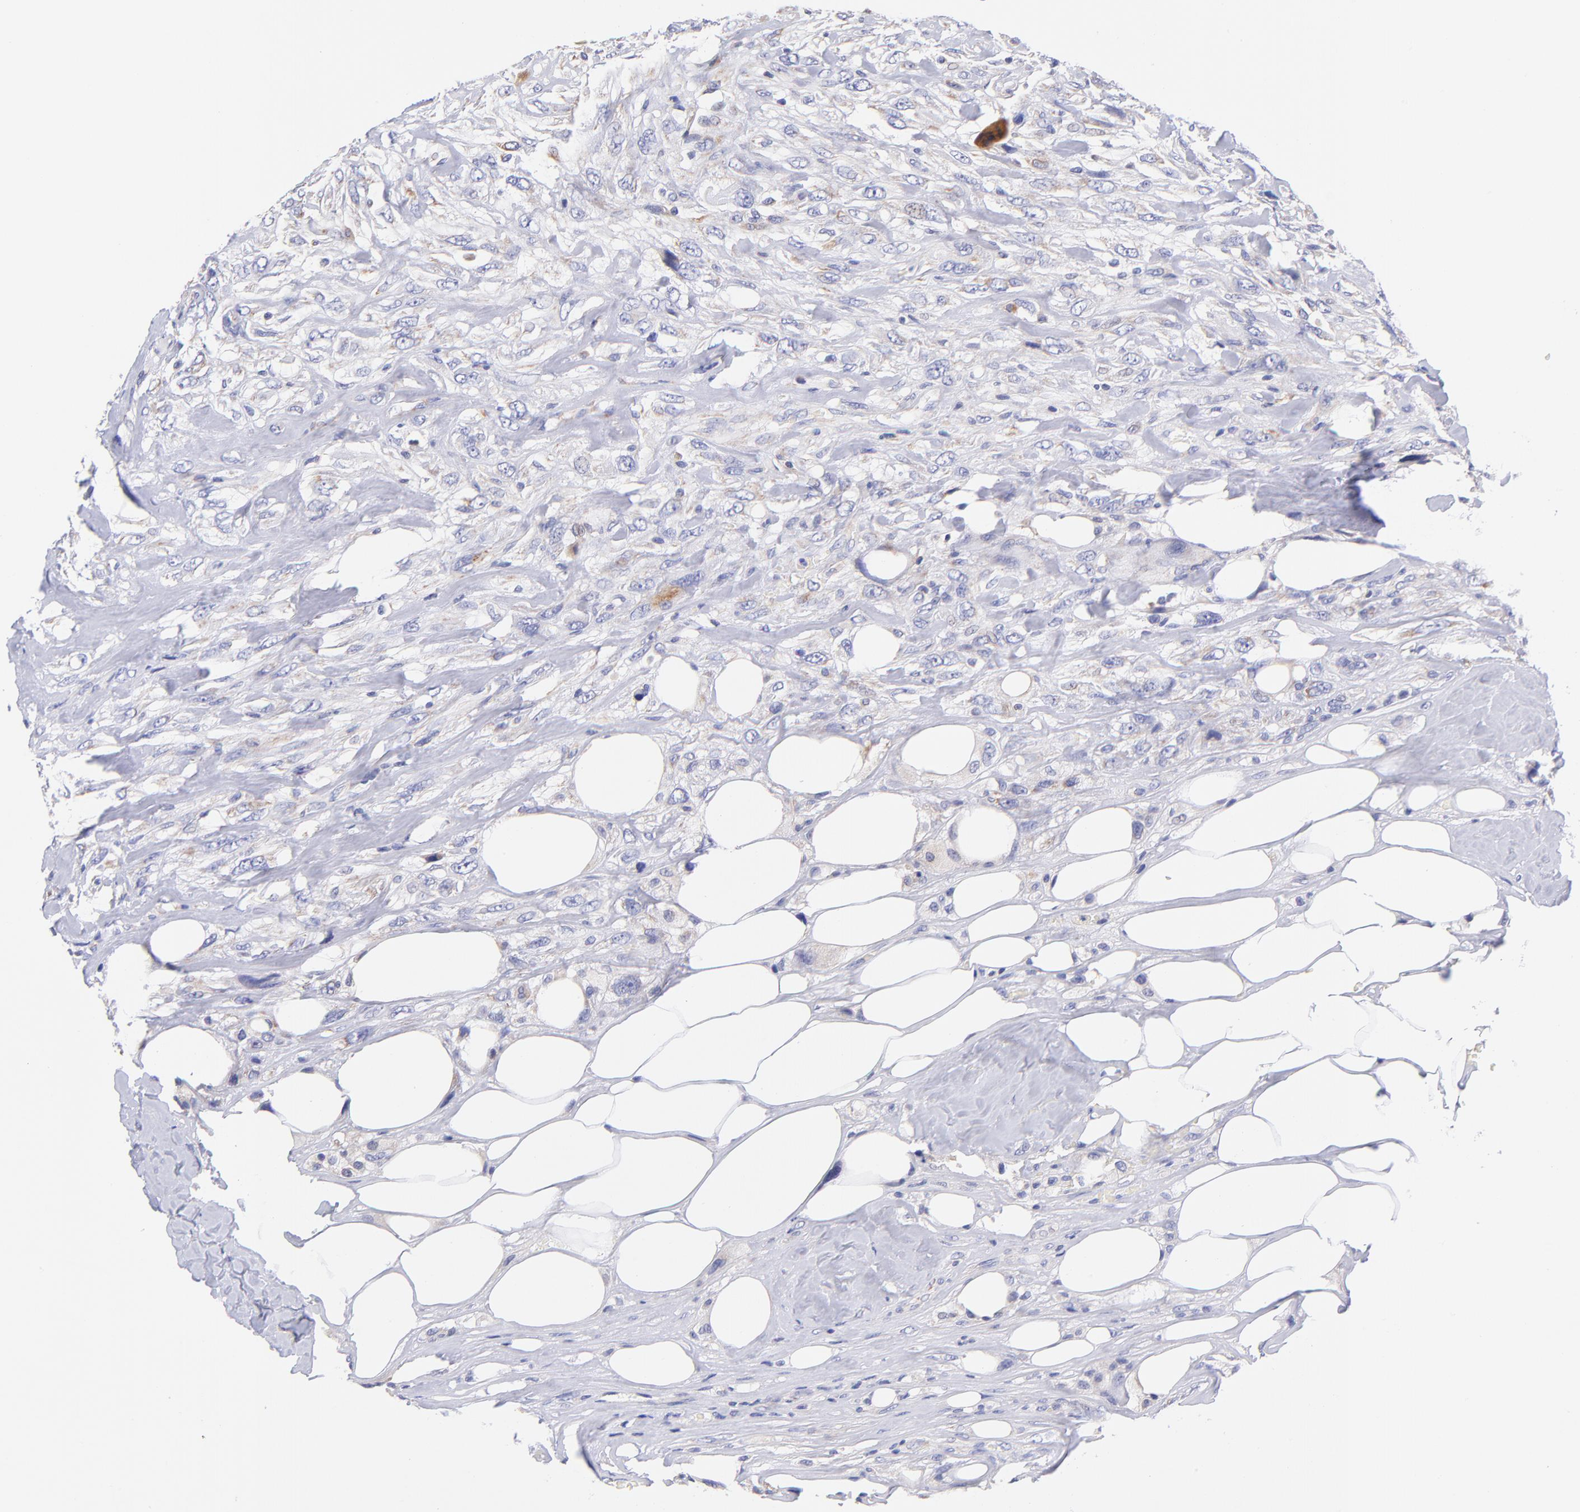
{"staining": {"intensity": "weak", "quantity": "25%-75%", "location": "cytoplasmic/membranous"}, "tissue": "breast cancer", "cell_type": "Tumor cells", "image_type": "cancer", "snomed": [{"axis": "morphology", "description": "Neoplasm, malignant, NOS"}, {"axis": "topography", "description": "Breast"}], "caption": "A brown stain highlights weak cytoplasmic/membranous expression of a protein in breast cancer (malignant neoplasm) tumor cells. Using DAB (3,3'-diaminobenzidine) (brown) and hematoxylin (blue) stains, captured at high magnification using brightfield microscopy.", "gene": "NDUFB7", "patient": {"sex": "female", "age": 50}}